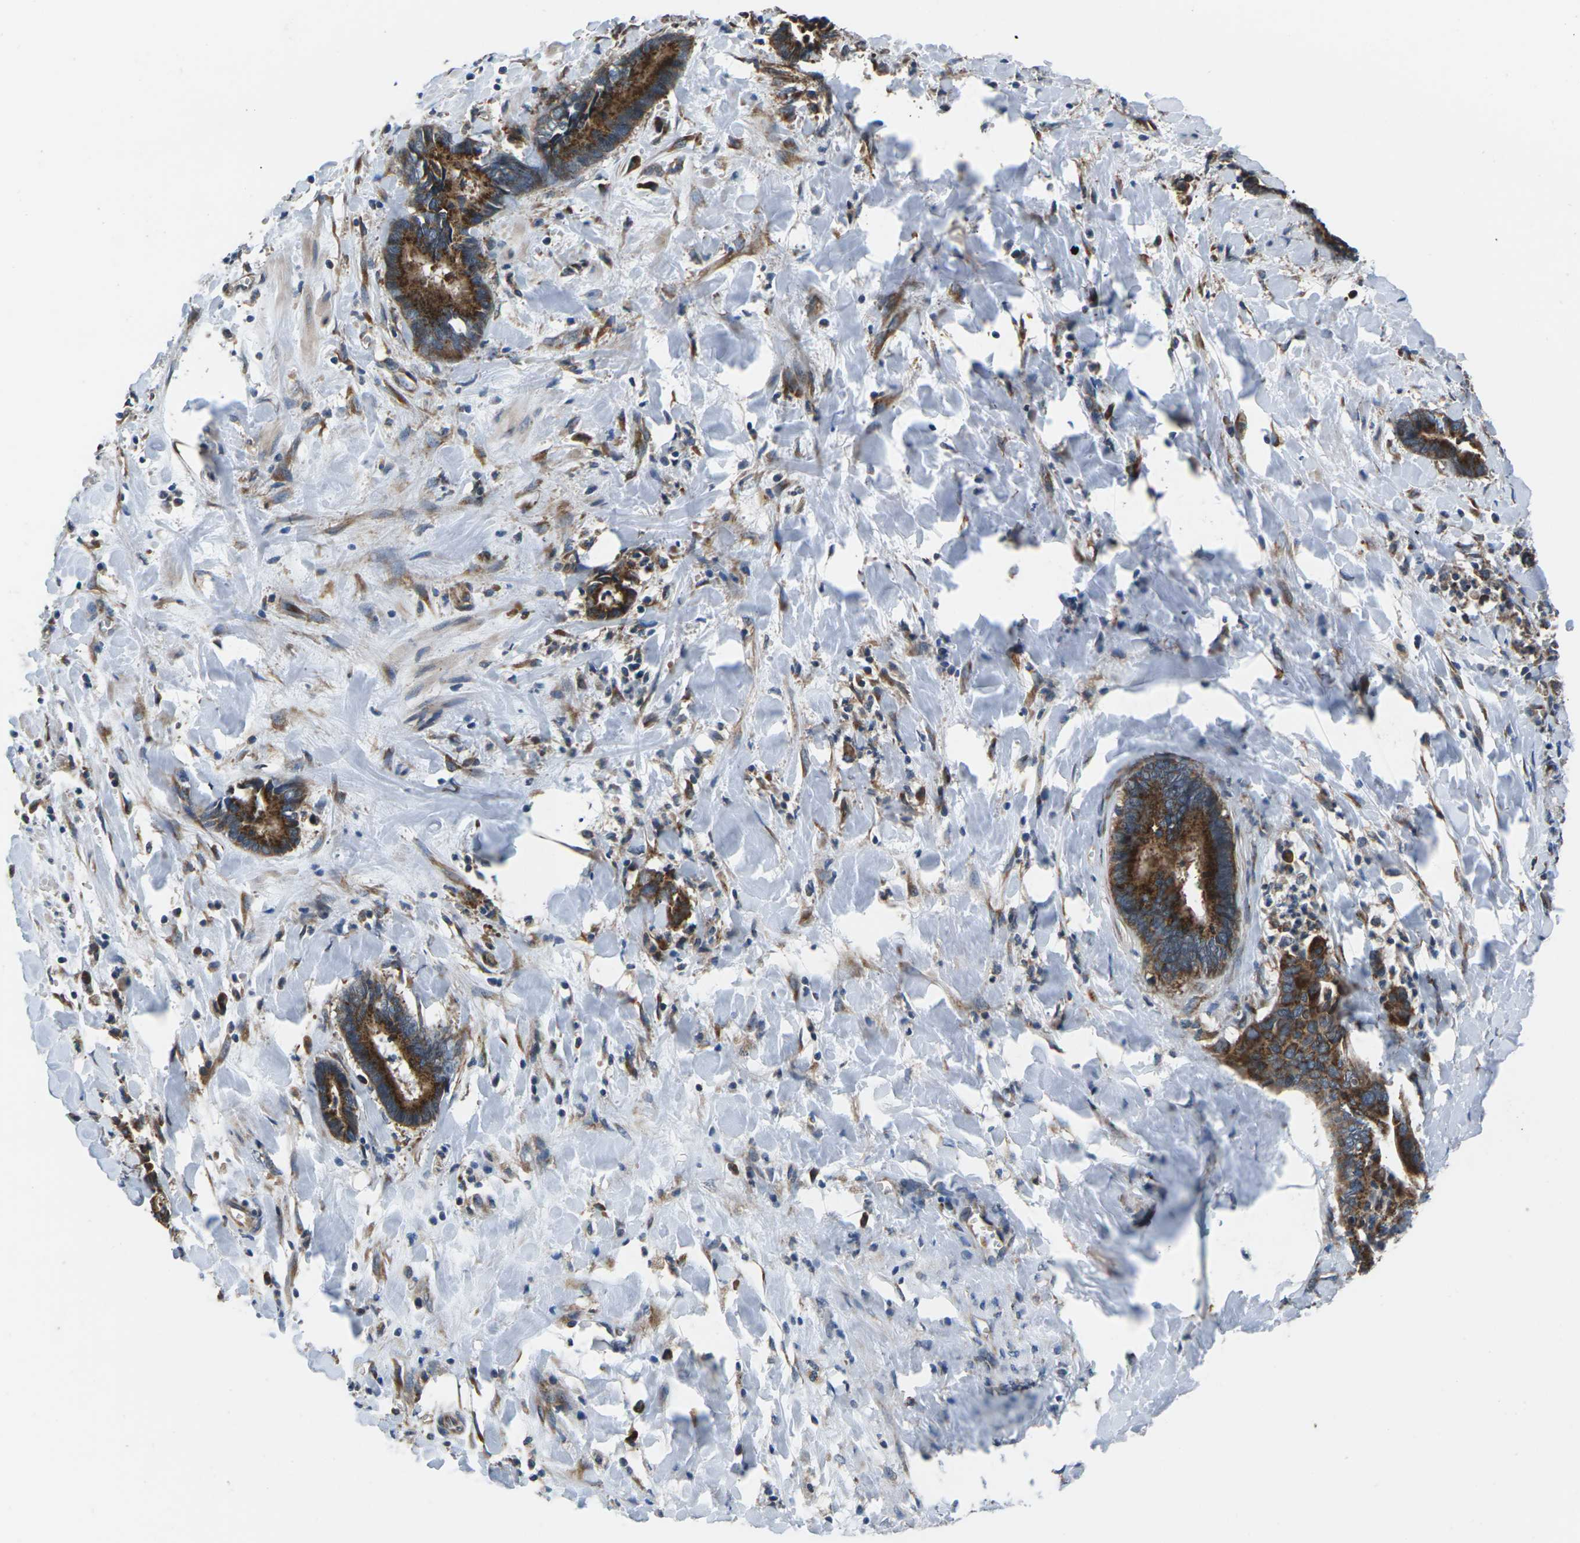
{"staining": {"intensity": "strong", "quantity": ">75%", "location": "cytoplasmic/membranous"}, "tissue": "cervical cancer", "cell_type": "Tumor cells", "image_type": "cancer", "snomed": [{"axis": "morphology", "description": "Adenocarcinoma, NOS"}, {"axis": "topography", "description": "Cervix"}], "caption": "A brown stain highlights strong cytoplasmic/membranous positivity of a protein in cervical cancer tumor cells.", "gene": "GABRP", "patient": {"sex": "female", "age": 44}}